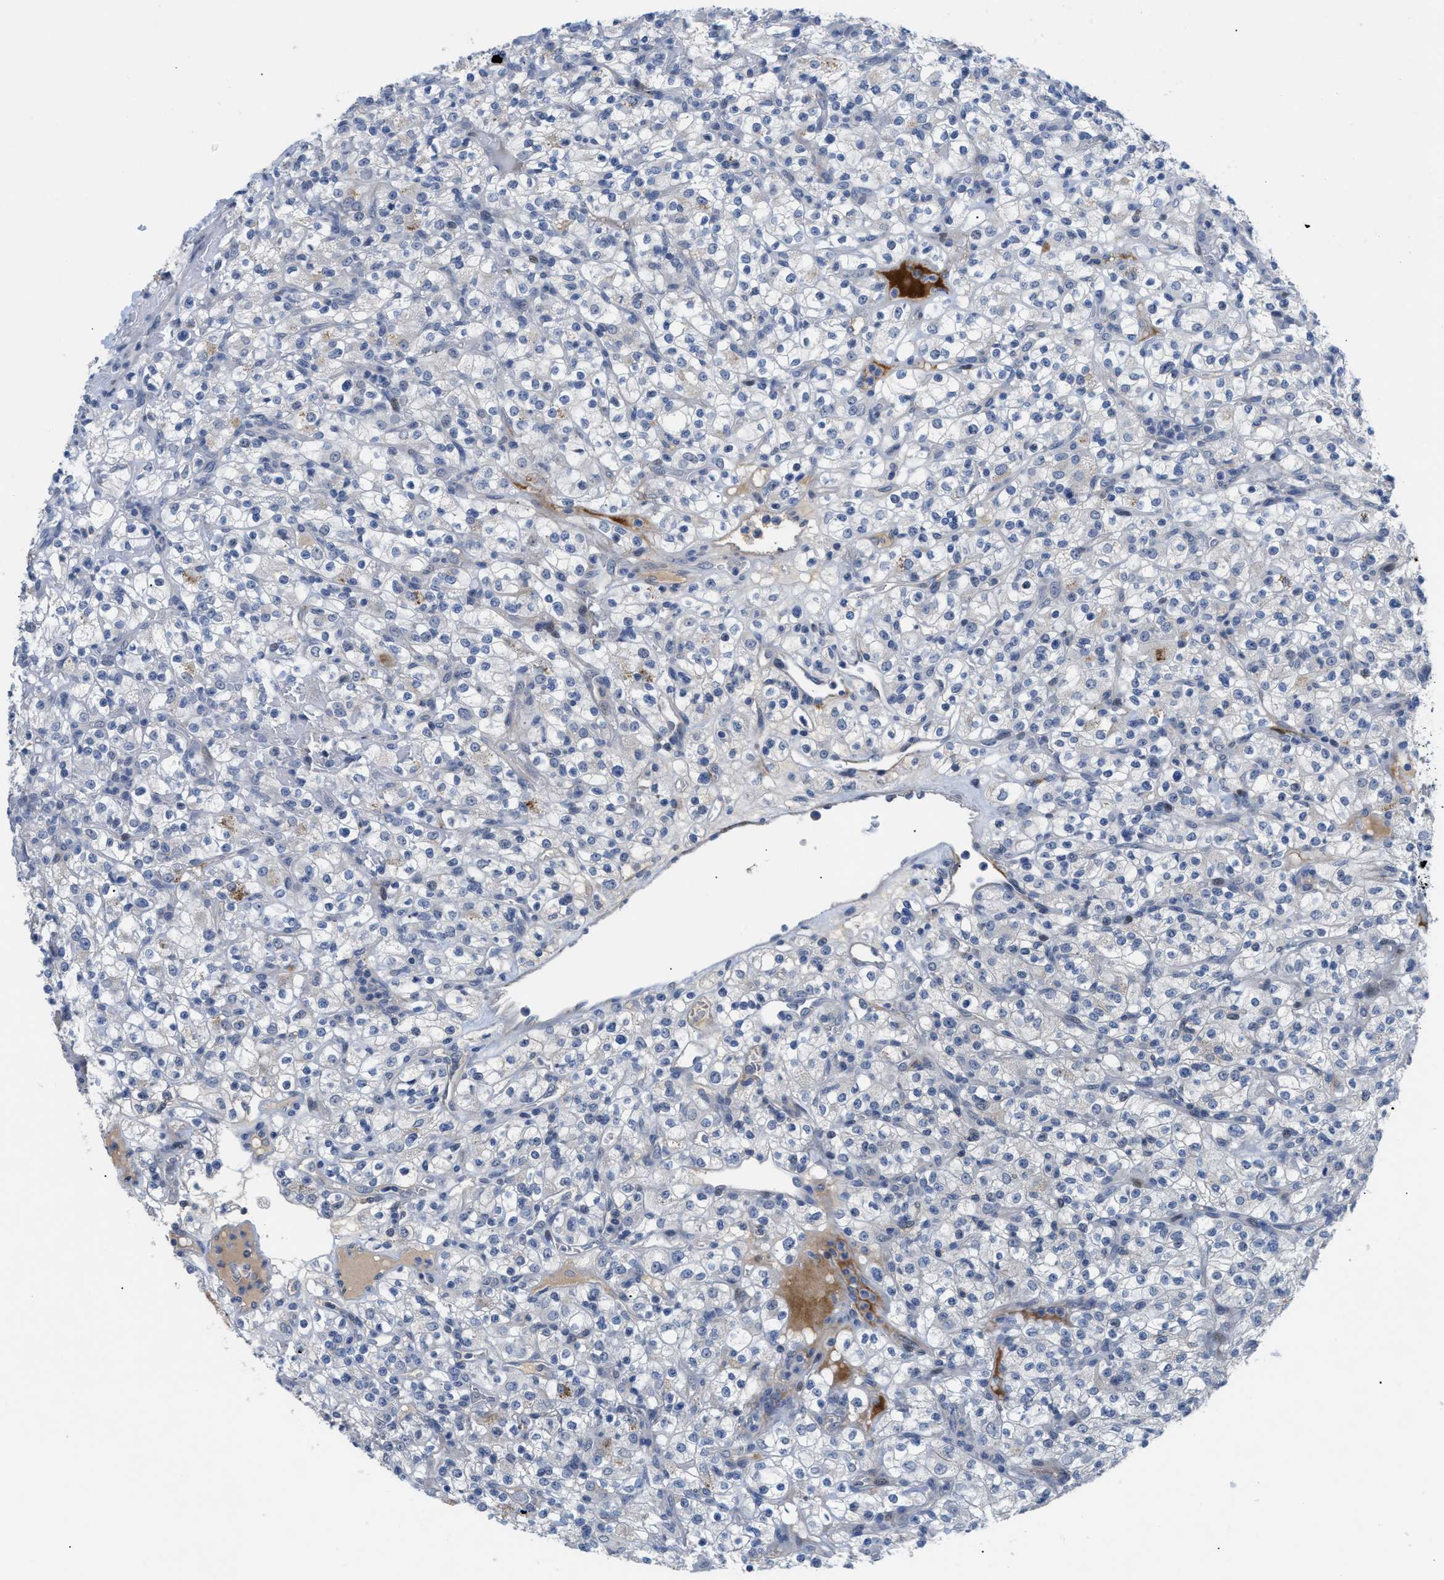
{"staining": {"intensity": "negative", "quantity": "none", "location": "none"}, "tissue": "renal cancer", "cell_type": "Tumor cells", "image_type": "cancer", "snomed": [{"axis": "morphology", "description": "Normal tissue, NOS"}, {"axis": "morphology", "description": "Adenocarcinoma, NOS"}, {"axis": "topography", "description": "Kidney"}], "caption": "This is an immunohistochemistry image of renal cancer (adenocarcinoma). There is no positivity in tumor cells.", "gene": "OR9K2", "patient": {"sex": "female", "age": 72}}